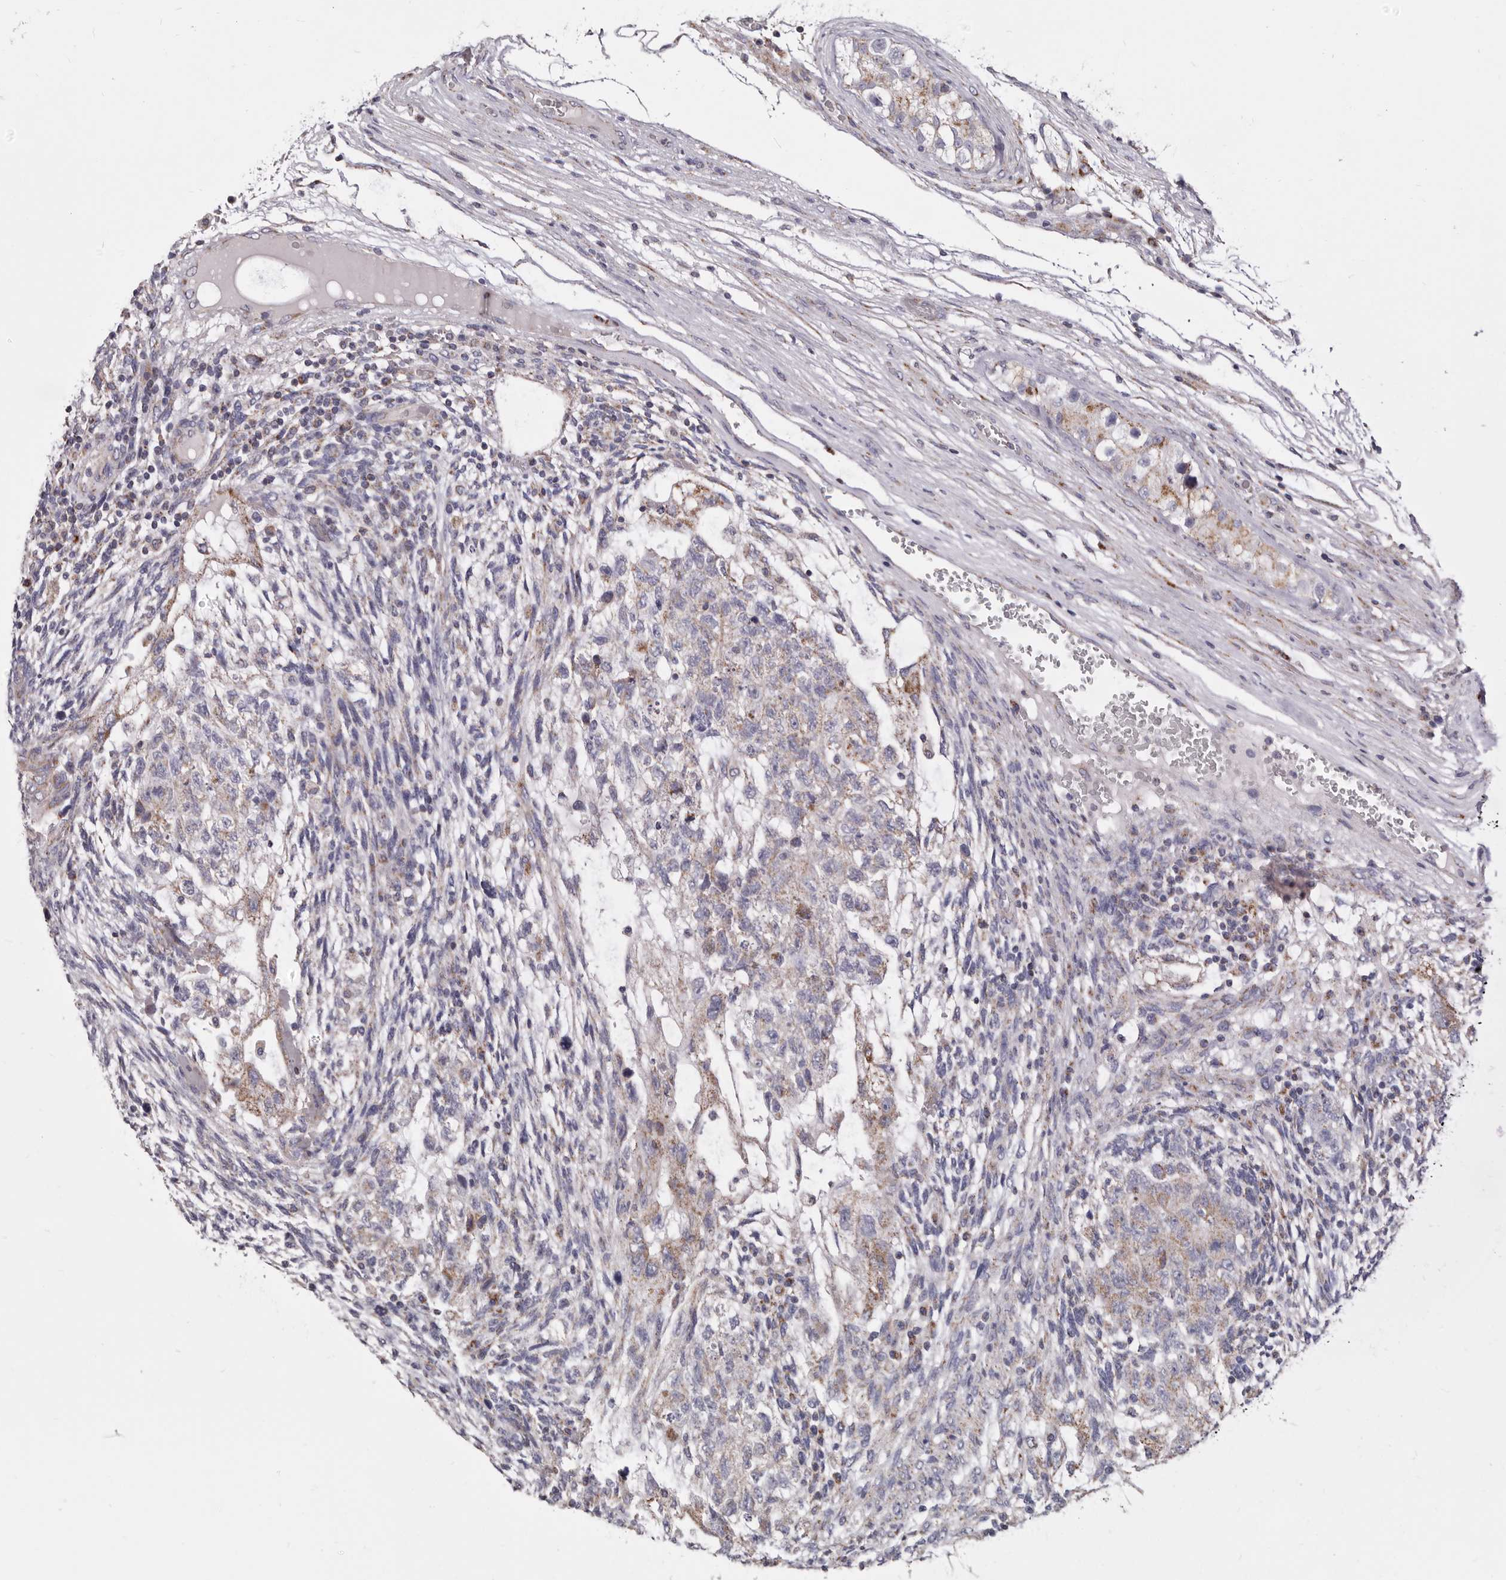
{"staining": {"intensity": "weak", "quantity": "25%-75%", "location": "cytoplasmic/membranous"}, "tissue": "testis cancer", "cell_type": "Tumor cells", "image_type": "cancer", "snomed": [{"axis": "morphology", "description": "Normal tissue, NOS"}, {"axis": "morphology", "description": "Carcinoma, Embryonal, NOS"}, {"axis": "topography", "description": "Testis"}], "caption": "Brown immunohistochemical staining in testis cancer (embryonal carcinoma) displays weak cytoplasmic/membranous positivity in about 25%-75% of tumor cells.", "gene": "RSPO2", "patient": {"sex": "male", "age": 36}}